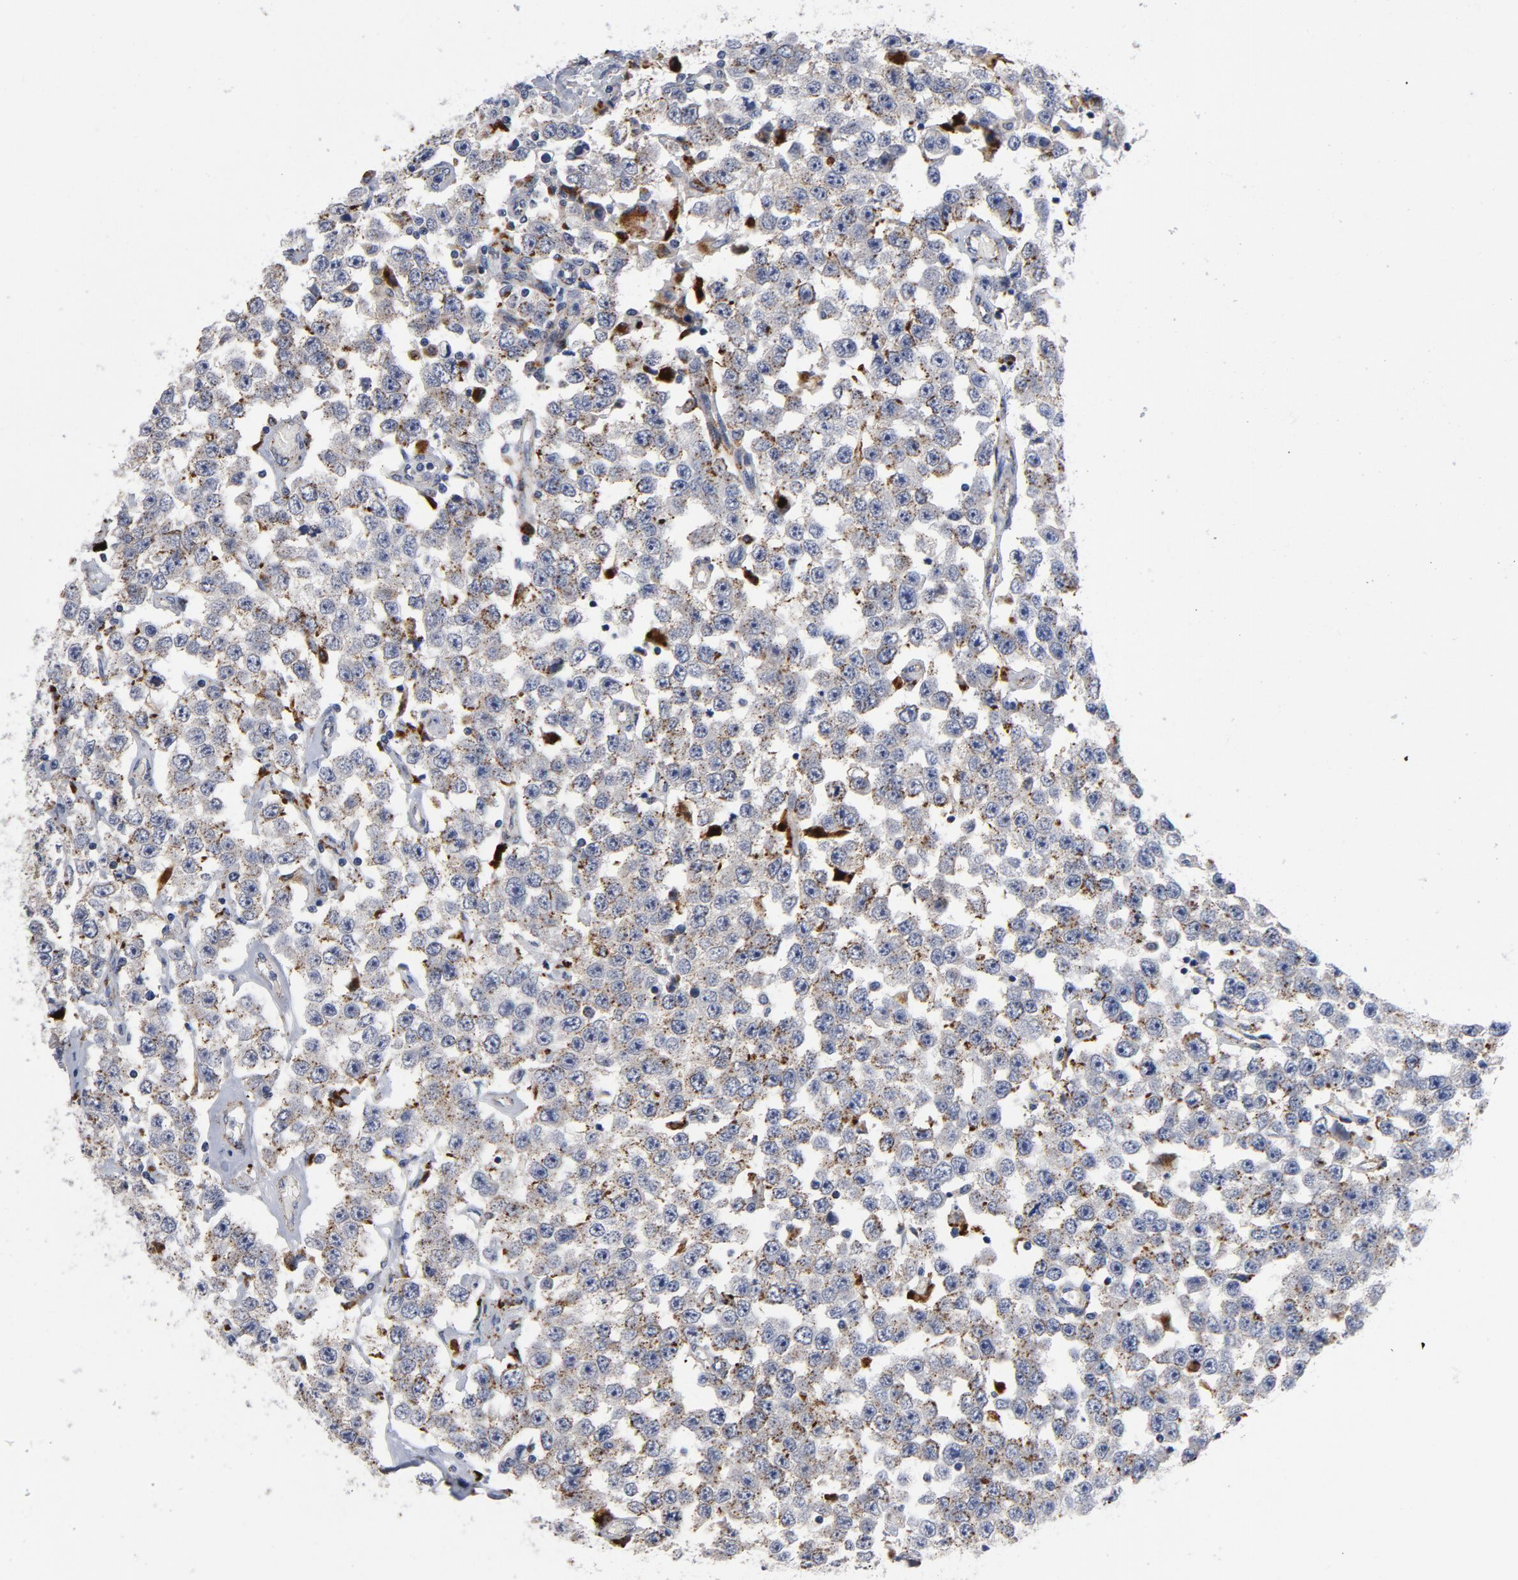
{"staining": {"intensity": "moderate", "quantity": "25%-75%", "location": "cytoplasmic/membranous"}, "tissue": "testis cancer", "cell_type": "Tumor cells", "image_type": "cancer", "snomed": [{"axis": "morphology", "description": "Seminoma, NOS"}, {"axis": "topography", "description": "Testis"}], "caption": "Brown immunohistochemical staining in testis cancer reveals moderate cytoplasmic/membranous expression in approximately 25%-75% of tumor cells. Using DAB (3,3'-diaminobenzidine) (brown) and hematoxylin (blue) stains, captured at high magnification using brightfield microscopy.", "gene": "AKT2", "patient": {"sex": "male", "age": 52}}